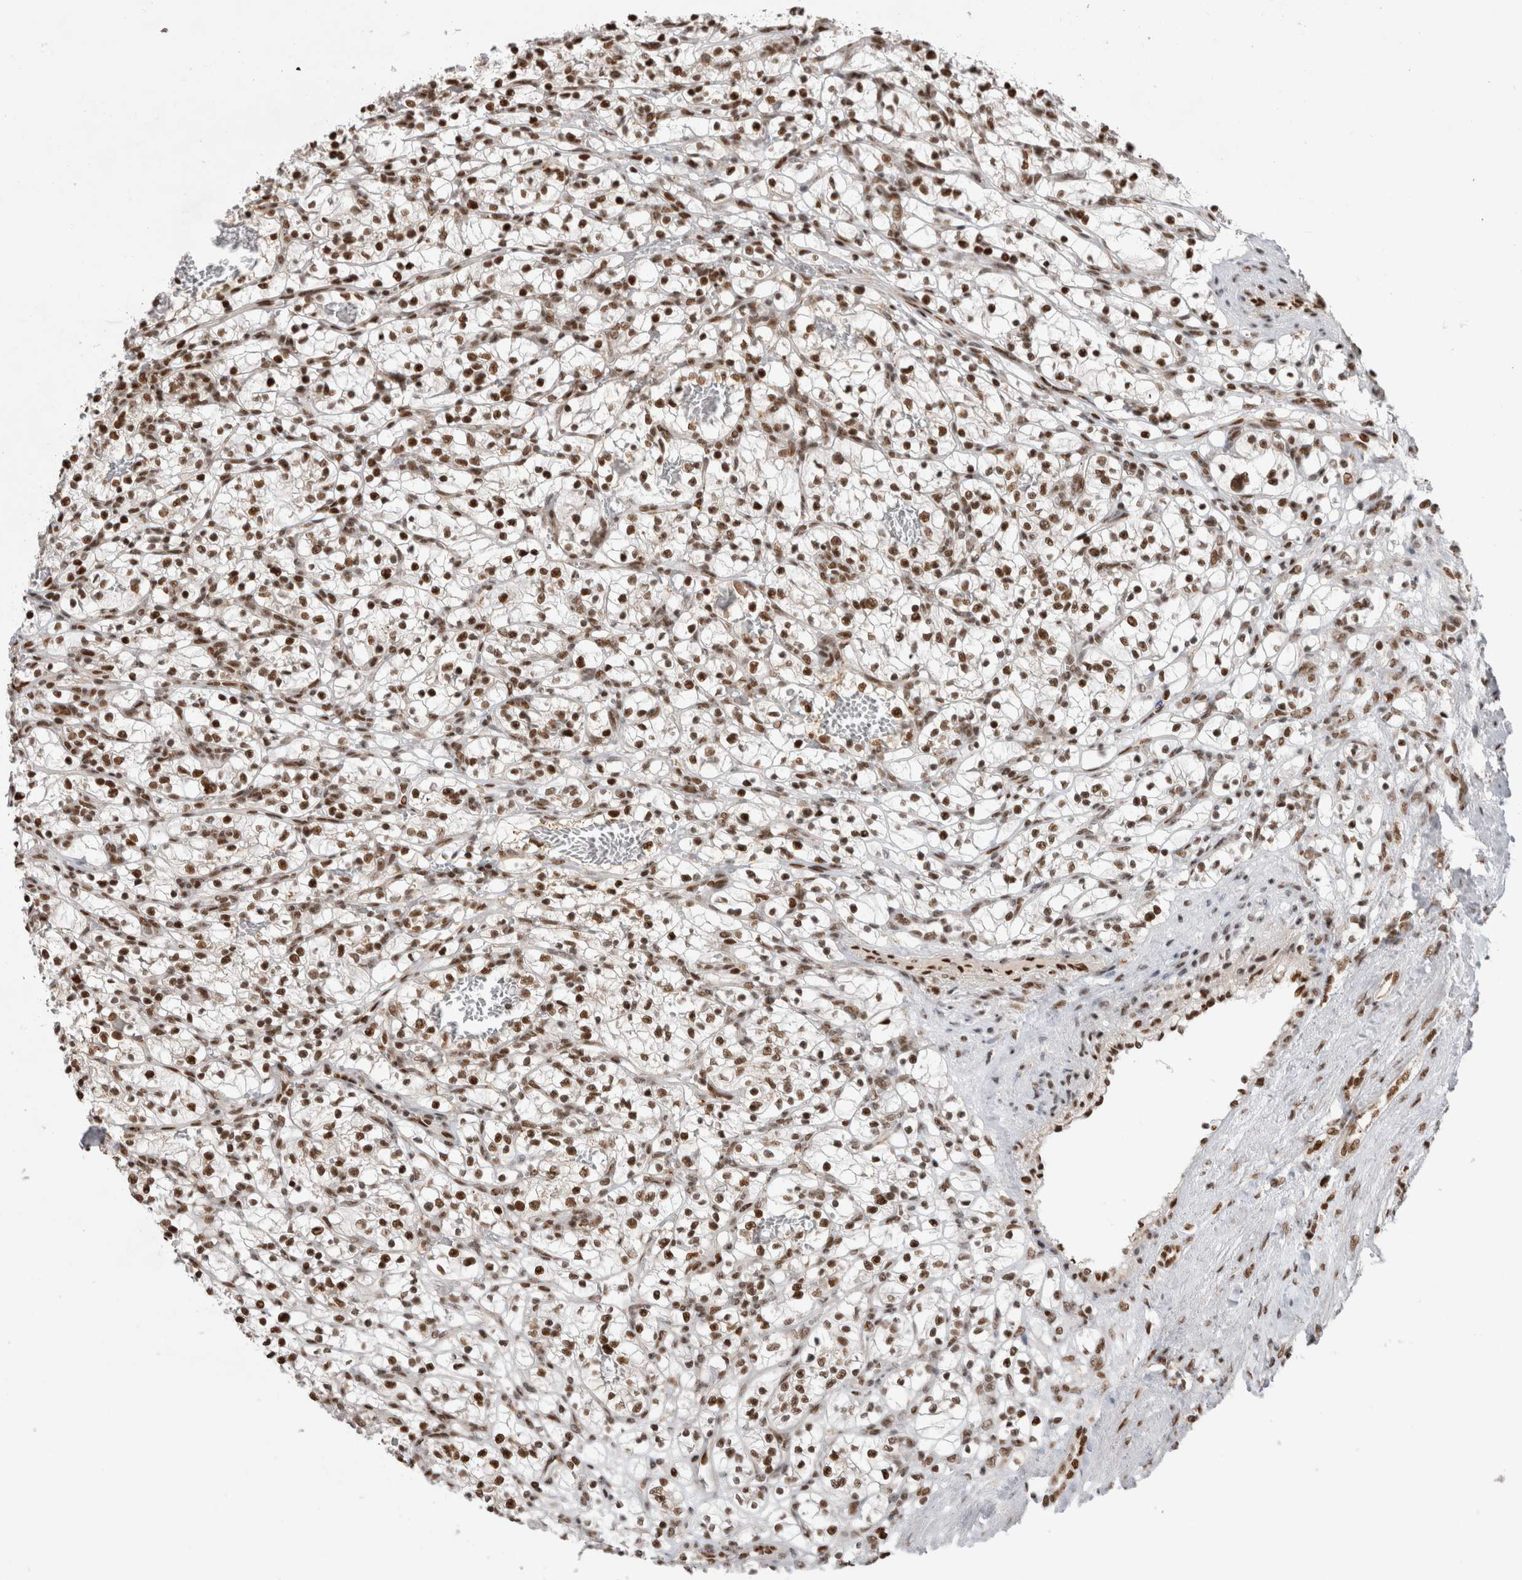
{"staining": {"intensity": "strong", "quantity": ">75%", "location": "nuclear"}, "tissue": "renal cancer", "cell_type": "Tumor cells", "image_type": "cancer", "snomed": [{"axis": "morphology", "description": "Adenocarcinoma, NOS"}, {"axis": "topography", "description": "Kidney"}], "caption": "Protein expression by immunohistochemistry reveals strong nuclear positivity in about >75% of tumor cells in renal cancer (adenocarcinoma). Using DAB (brown) and hematoxylin (blue) stains, captured at high magnification using brightfield microscopy.", "gene": "EYA2", "patient": {"sex": "female", "age": 57}}